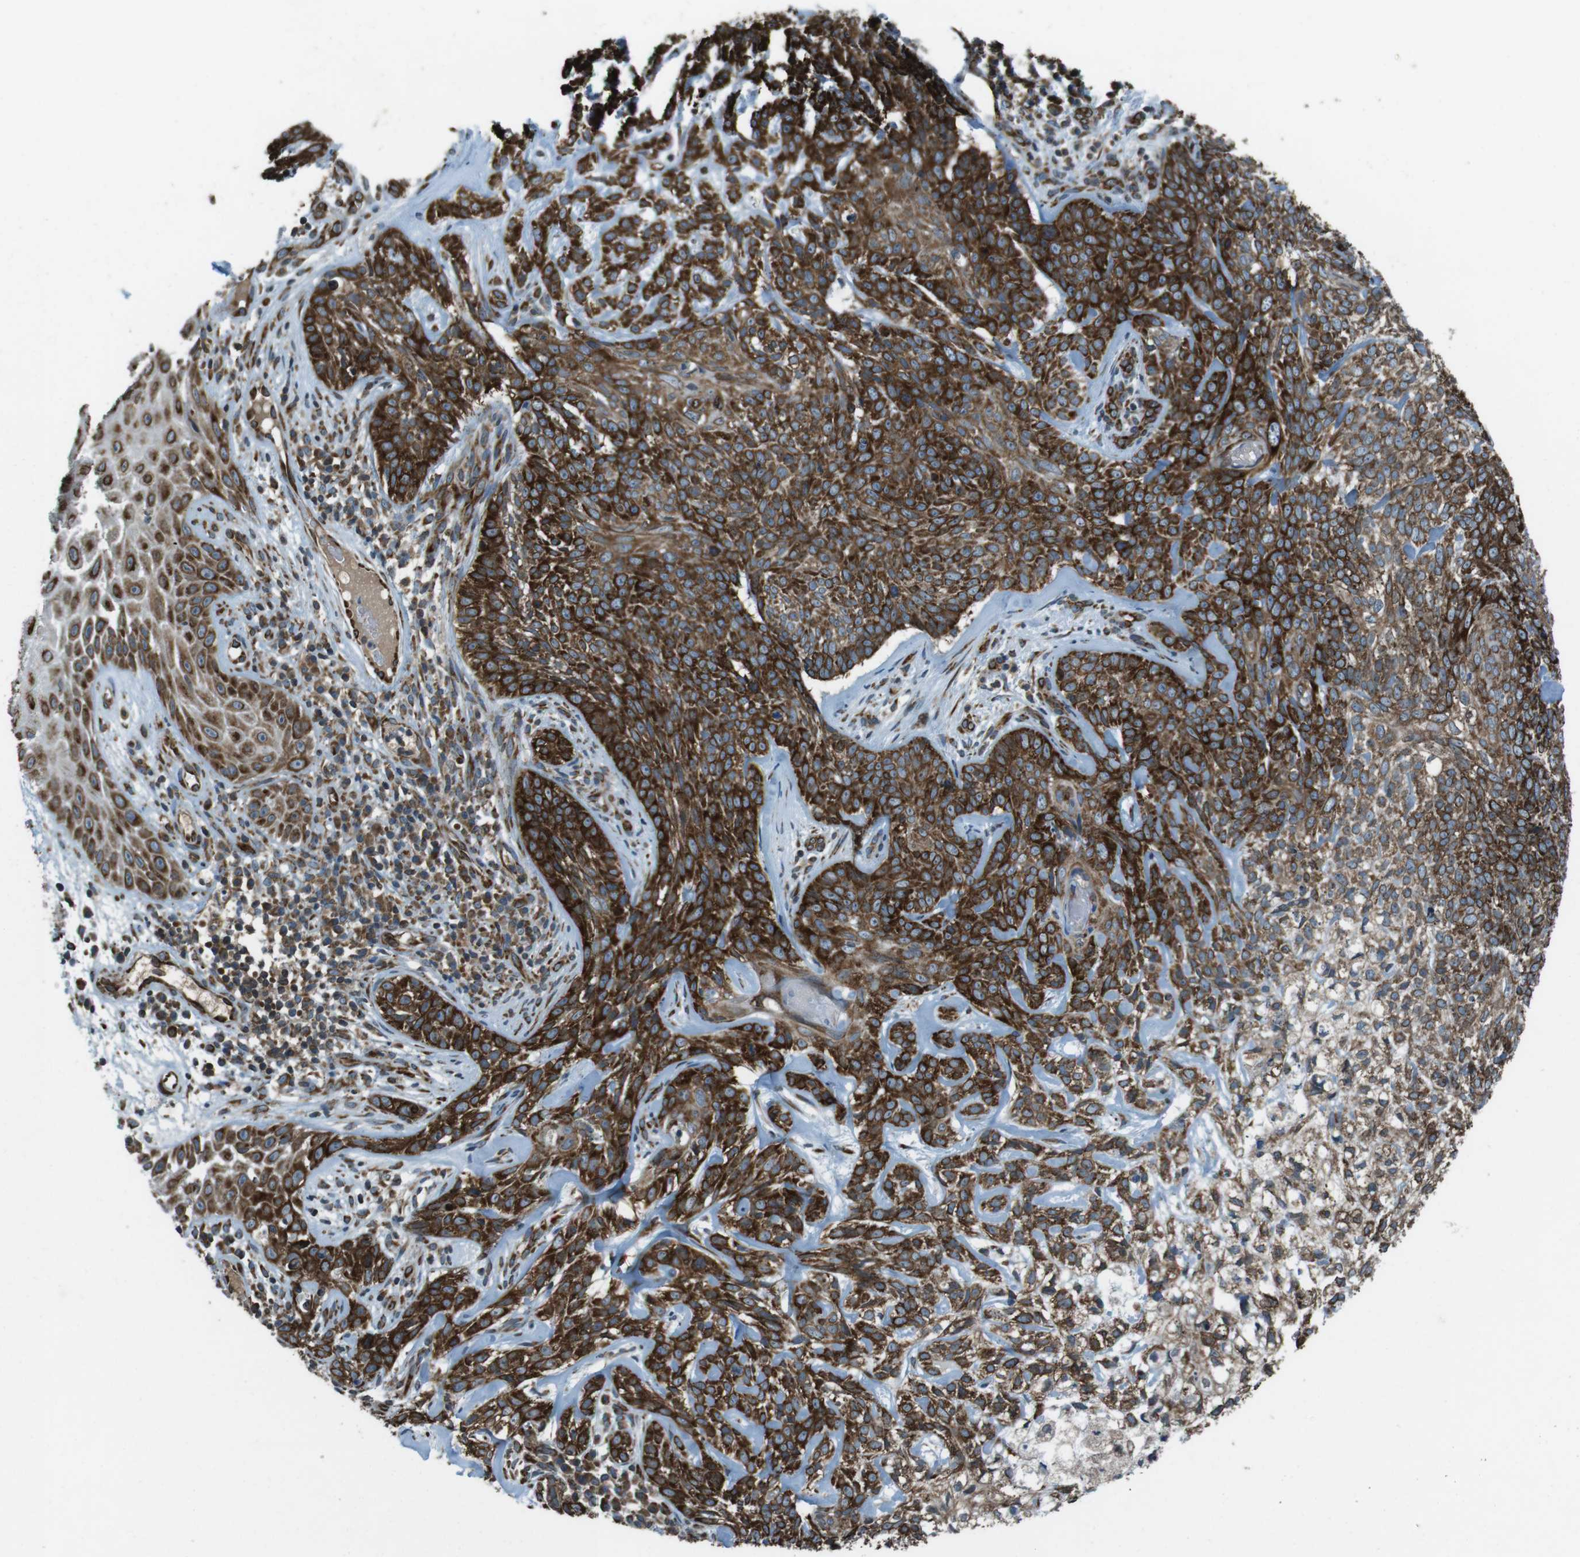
{"staining": {"intensity": "strong", "quantity": ">75%", "location": "cytoplasmic/membranous"}, "tissue": "skin cancer", "cell_type": "Tumor cells", "image_type": "cancer", "snomed": [{"axis": "morphology", "description": "Basal cell carcinoma"}, {"axis": "topography", "description": "Skin"}], "caption": "This image displays skin basal cell carcinoma stained with immunohistochemistry to label a protein in brown. The cytoplasmic/membranous of tumor cells show strong positivity for the protein. Nuclei are counter-stained blue.", "gene": "KTN1", "patient": {"sex": "male", "age": 72}}